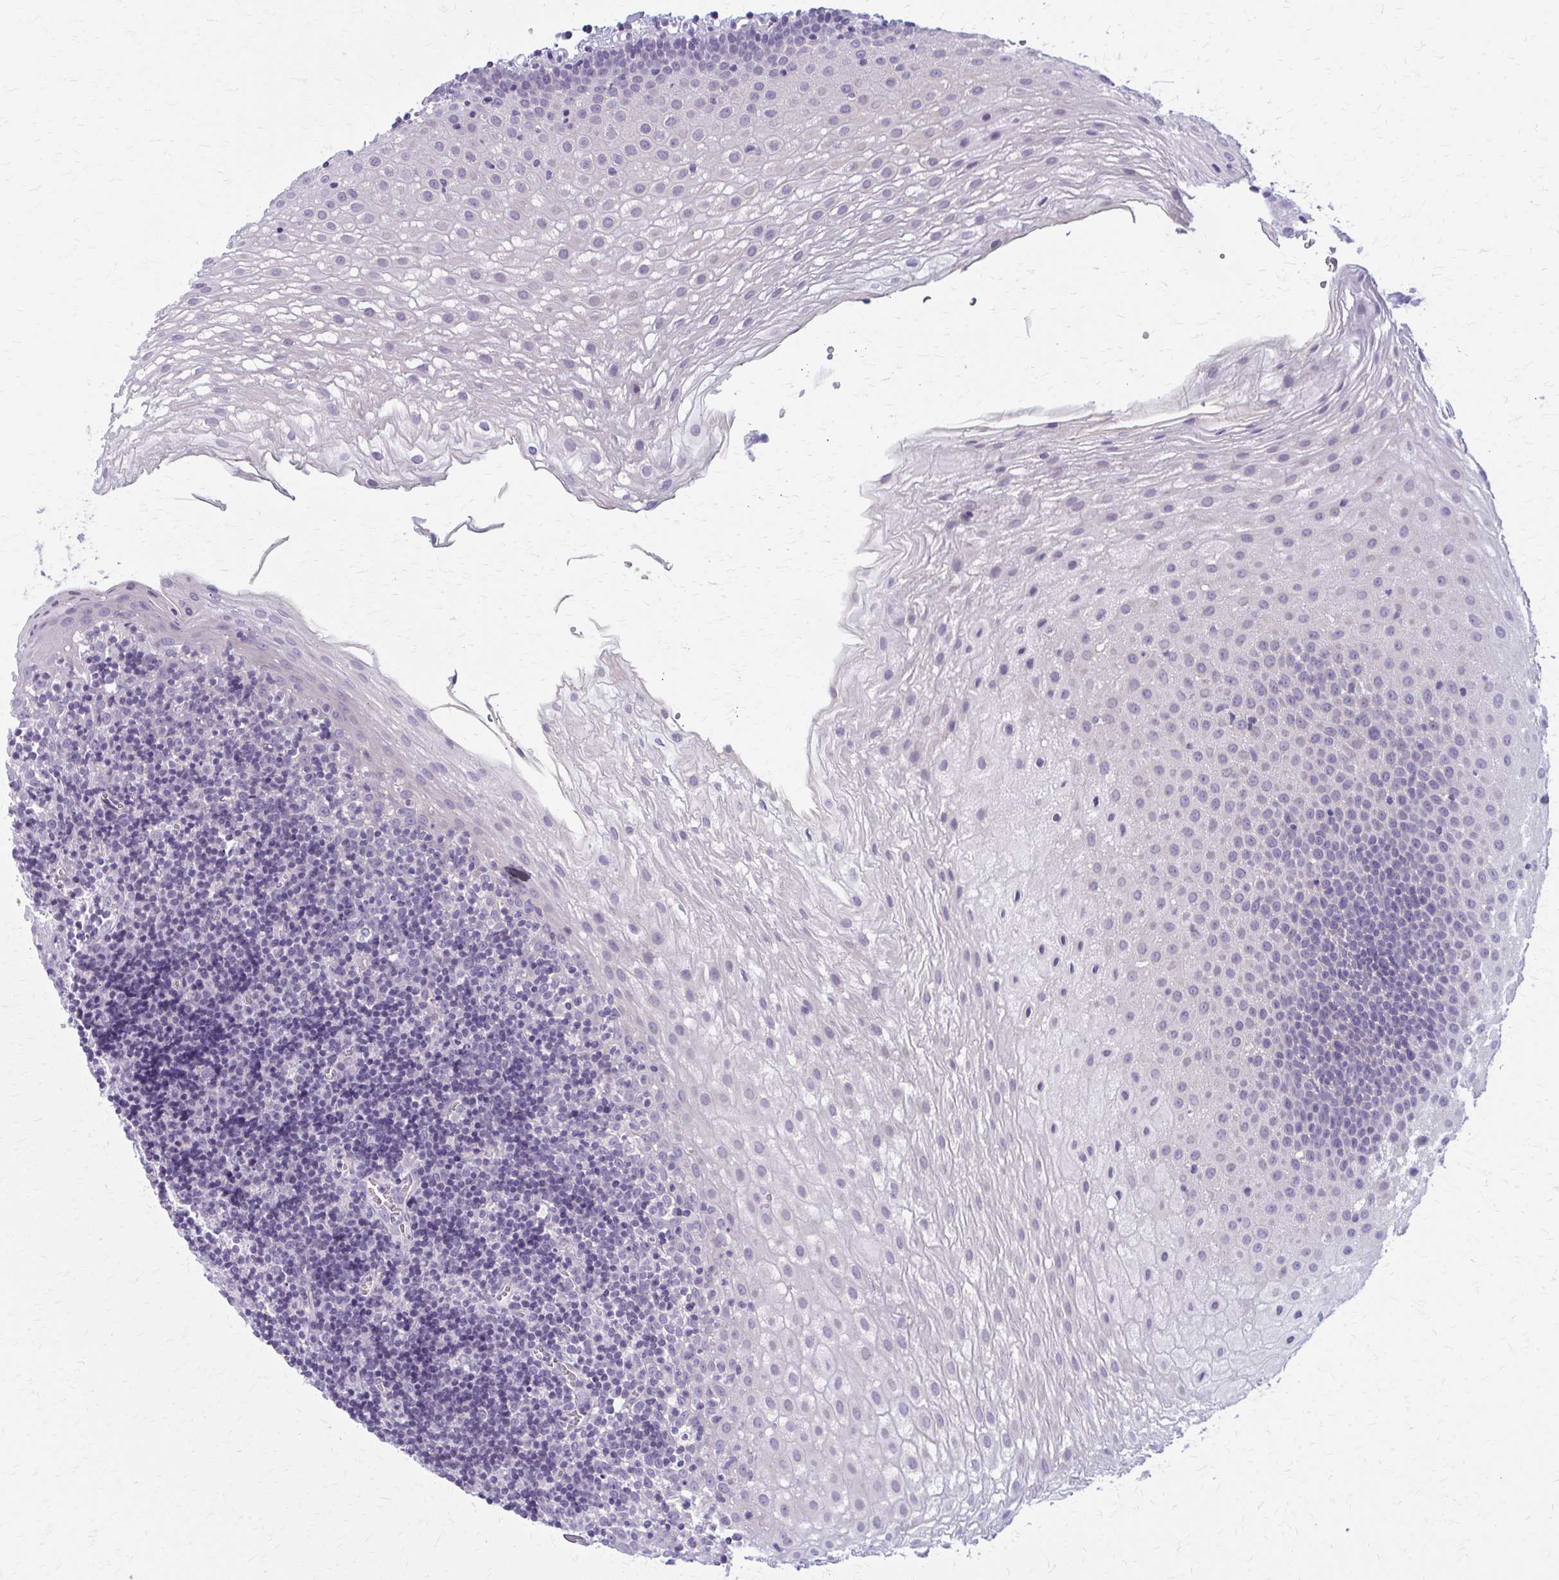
{"staining": {"intensity": "negative", "quantity": "none", "location": "none"}, "tissue": "oral mucosa", "cell_type": "Squamous epithelial cells", "image_type": "normal", "snomed": [{"axis": "morphology", "description": "Normal tissue, NOS"}, {"axis": "morphology", "description": "Squamous cell carcinoma, NOS"}, {"axis": "topography", "description": "Oral tissue"}, {"axis": "topography", "description": "Head-Neck"}], "caption": "The image exhibits no staining of squamous epithelial cells in unremarkable oral mucosa. (DAB immunohistochemistry (IHC), high magnification).", "gene": "CASQ2", "patient": {"sex": "male", "age": 58}}